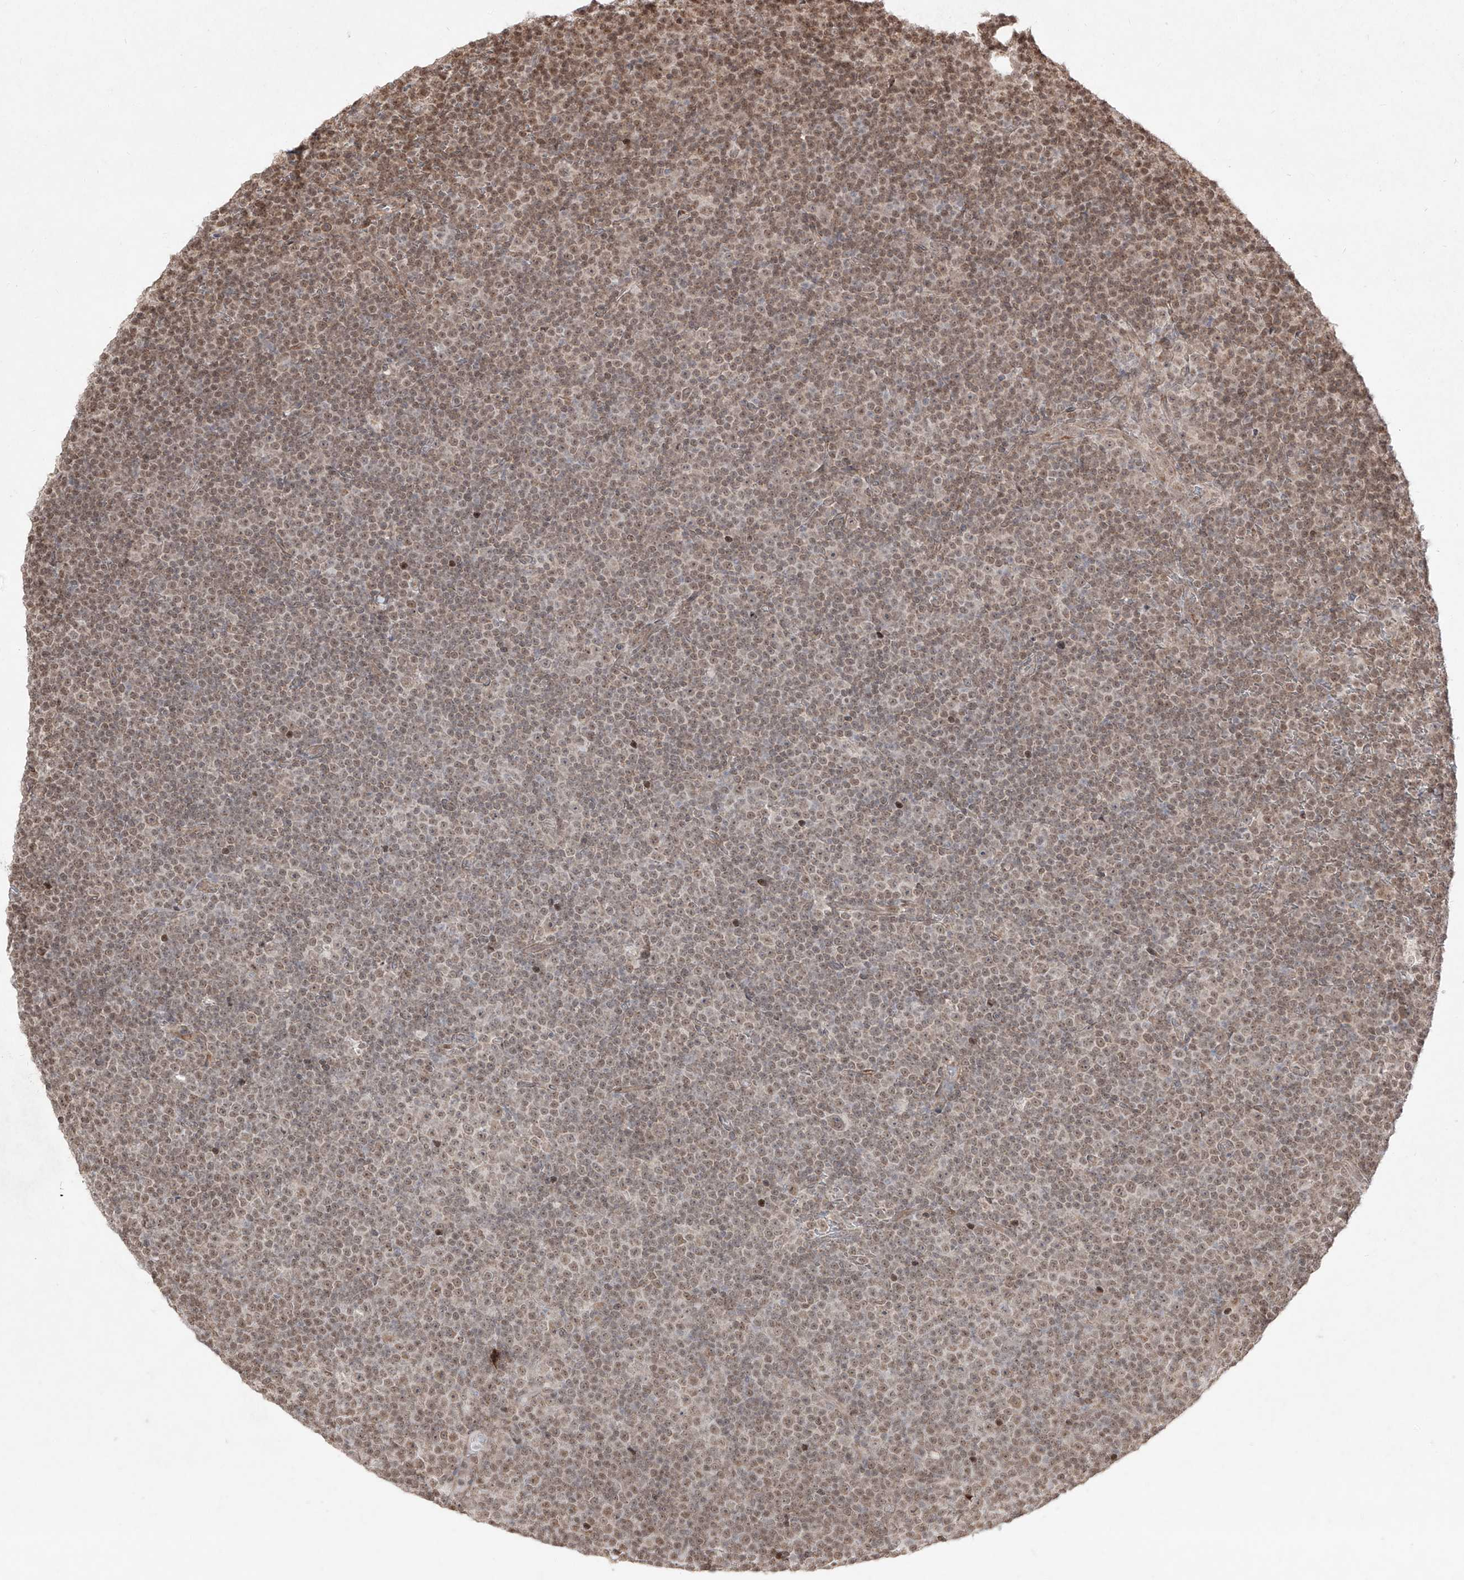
{"staining": {"intensity": "moderate", "quantity": ">75%", "location": "nuclear"}, "tissue": "lymphoma", "cell_type": "Tumor cells", "image_type": "cancer", "snomed": [{"axis": "morphology", "description": "Malignant lymphoma, non-Hodgkin's type, Low grade"}, {"axis": "topography", "description": "Lymph node"}], "caption": "A micrograph of low-grade malignant lymphoma, non-Hodgkin's type stained for a protein exhibits moderate nuclear brown staining in tumor cells.", "gene": "SNRNP27", "patient": {"sex": "female", "age": 67}}